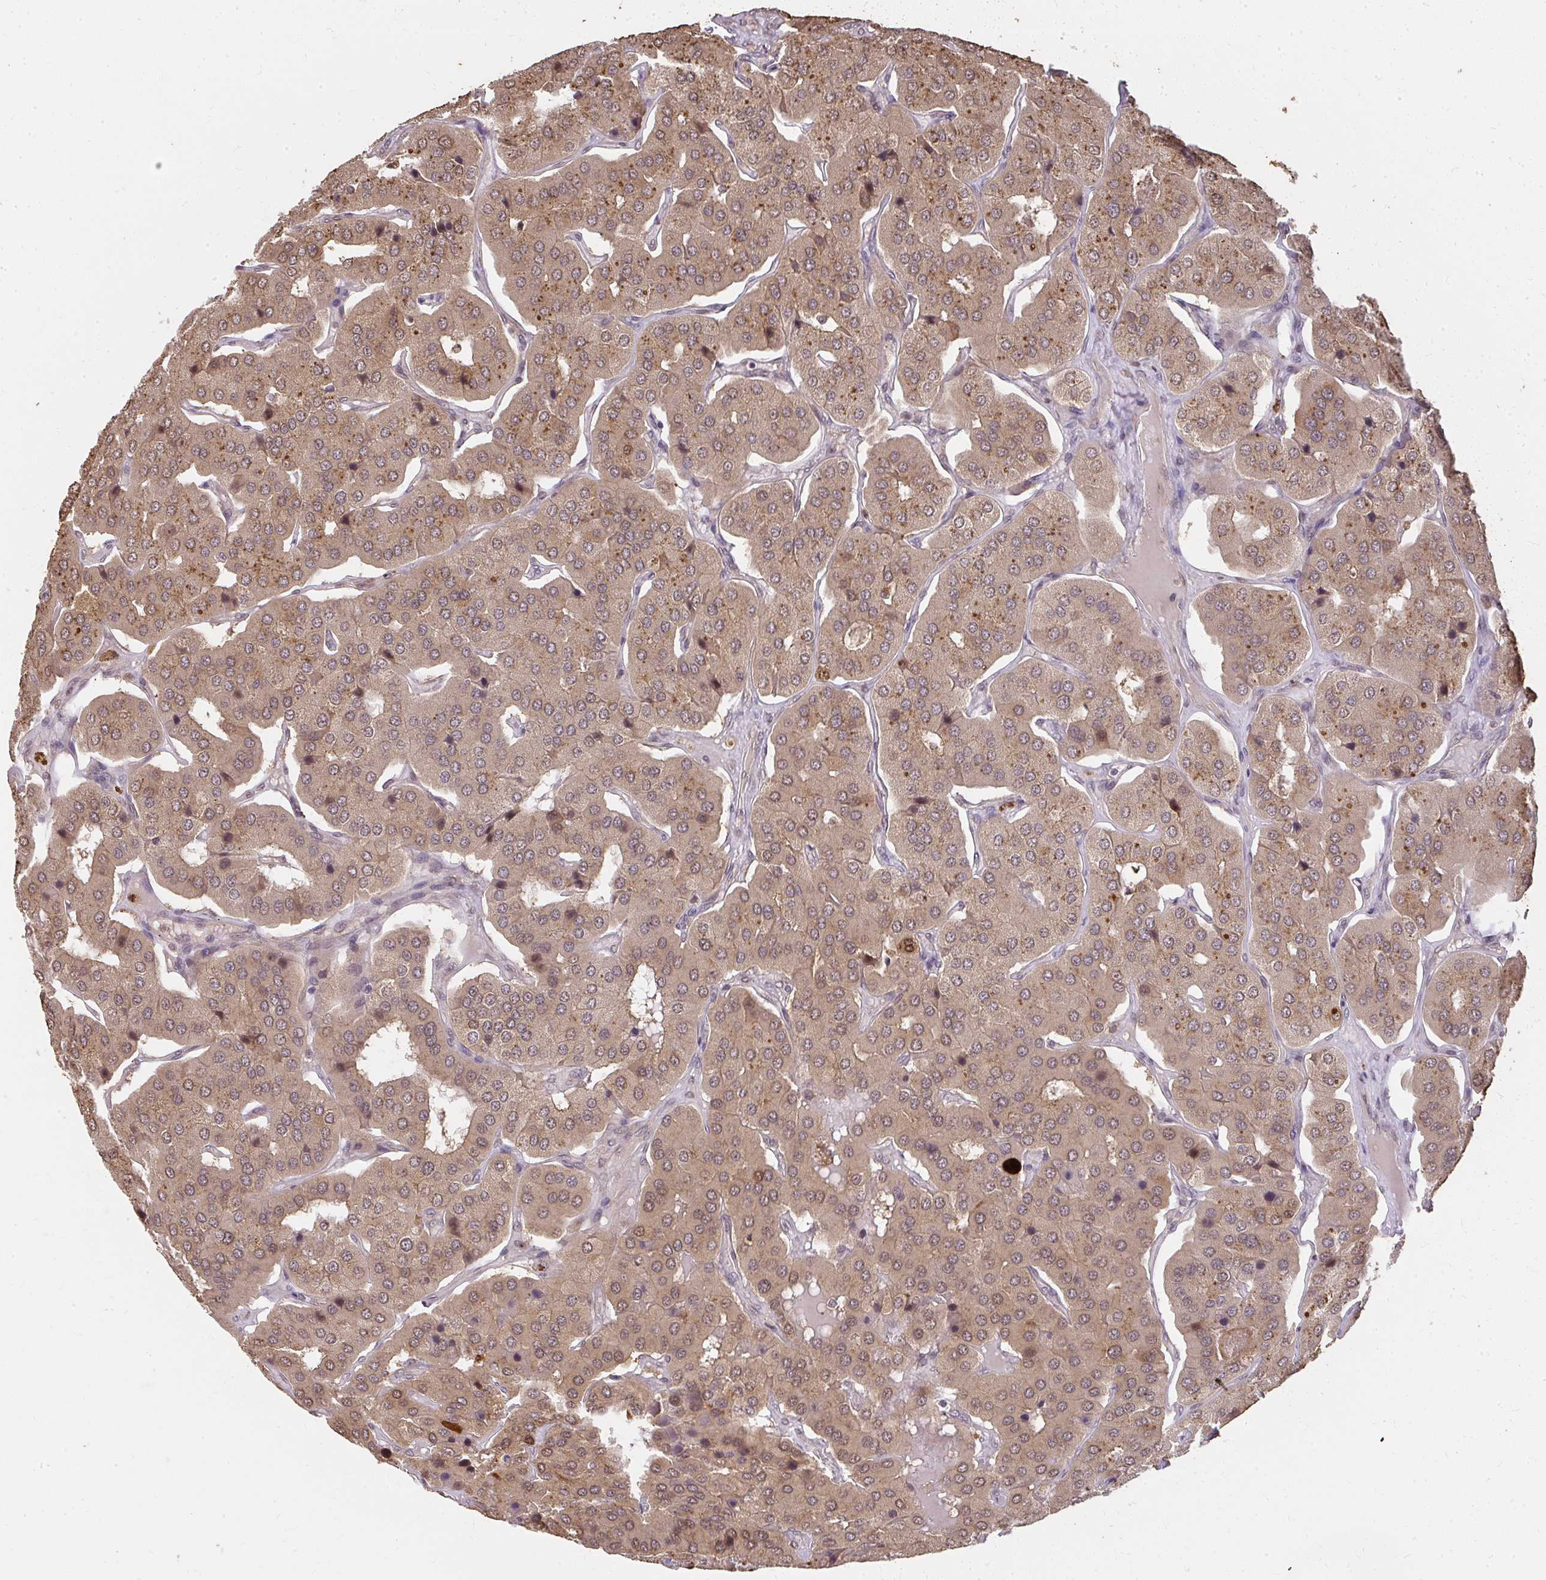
{"staining": {"intensity": "moderate", "quantity": ">75%", "location": "cytoplasmic/membranous,nuclear"}, "tissue": "parathyroid gland", "cell_type": "Glandular cells", "image_type": "normal", "snomed": [{"axis": "morphology", "description": "Normal tissue, NOS"}, {"axis": "morphology", "description": "Adenoma, NOS"}, {"axis": "topography", "description": "Parathyroid gland"}], "caption": "This histopathology image exhibits IHC staining of normal parathyroid gland, with medium moderate cytoplasmic/membranous,nuclear staining in approximately >75% of glandular cells.", "gene": "LARS2", "patient": {"sex": "female", "age": 86}}